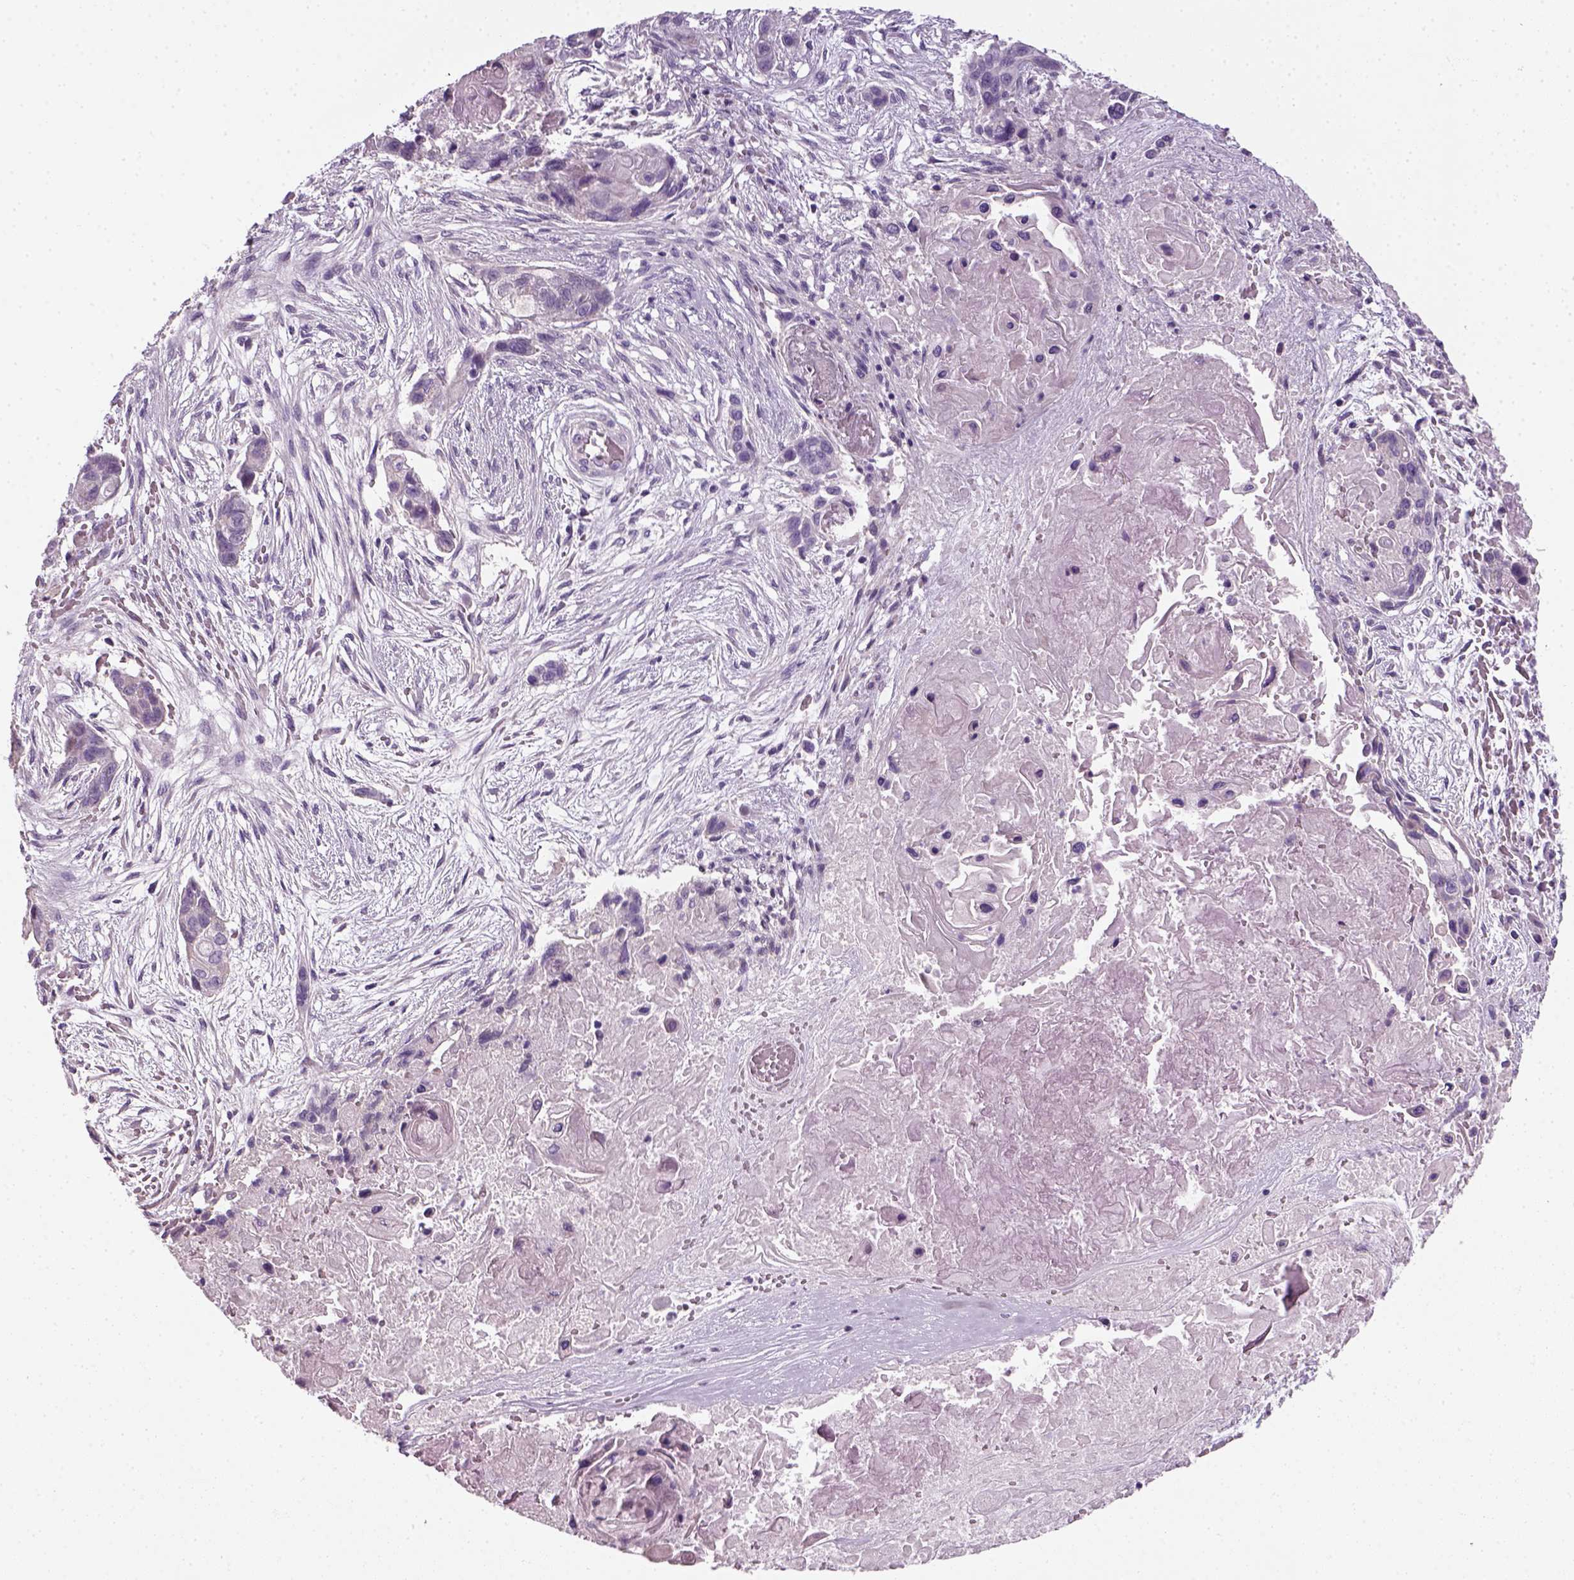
{"staining": {"intensity": "negative", "quantity": "none", "location": "none"}, "tissue": "lung cancer", "cell_type": "Tumor cells", "image_type": "cancer", "snomed": [{"axis": "morphology", "description": "Squamous cell carcinoma, NOS"}, {"axis": "topography", "description": "Lung"}], "caption": "Immunohistochemical staining of human lung cancer shows no significant expression in tumor cells. (Brightfield microscopy of DAB IHC at high magnification).", "gene": "ELOVL3", "patient": {"sex": "male", "age": 69}}